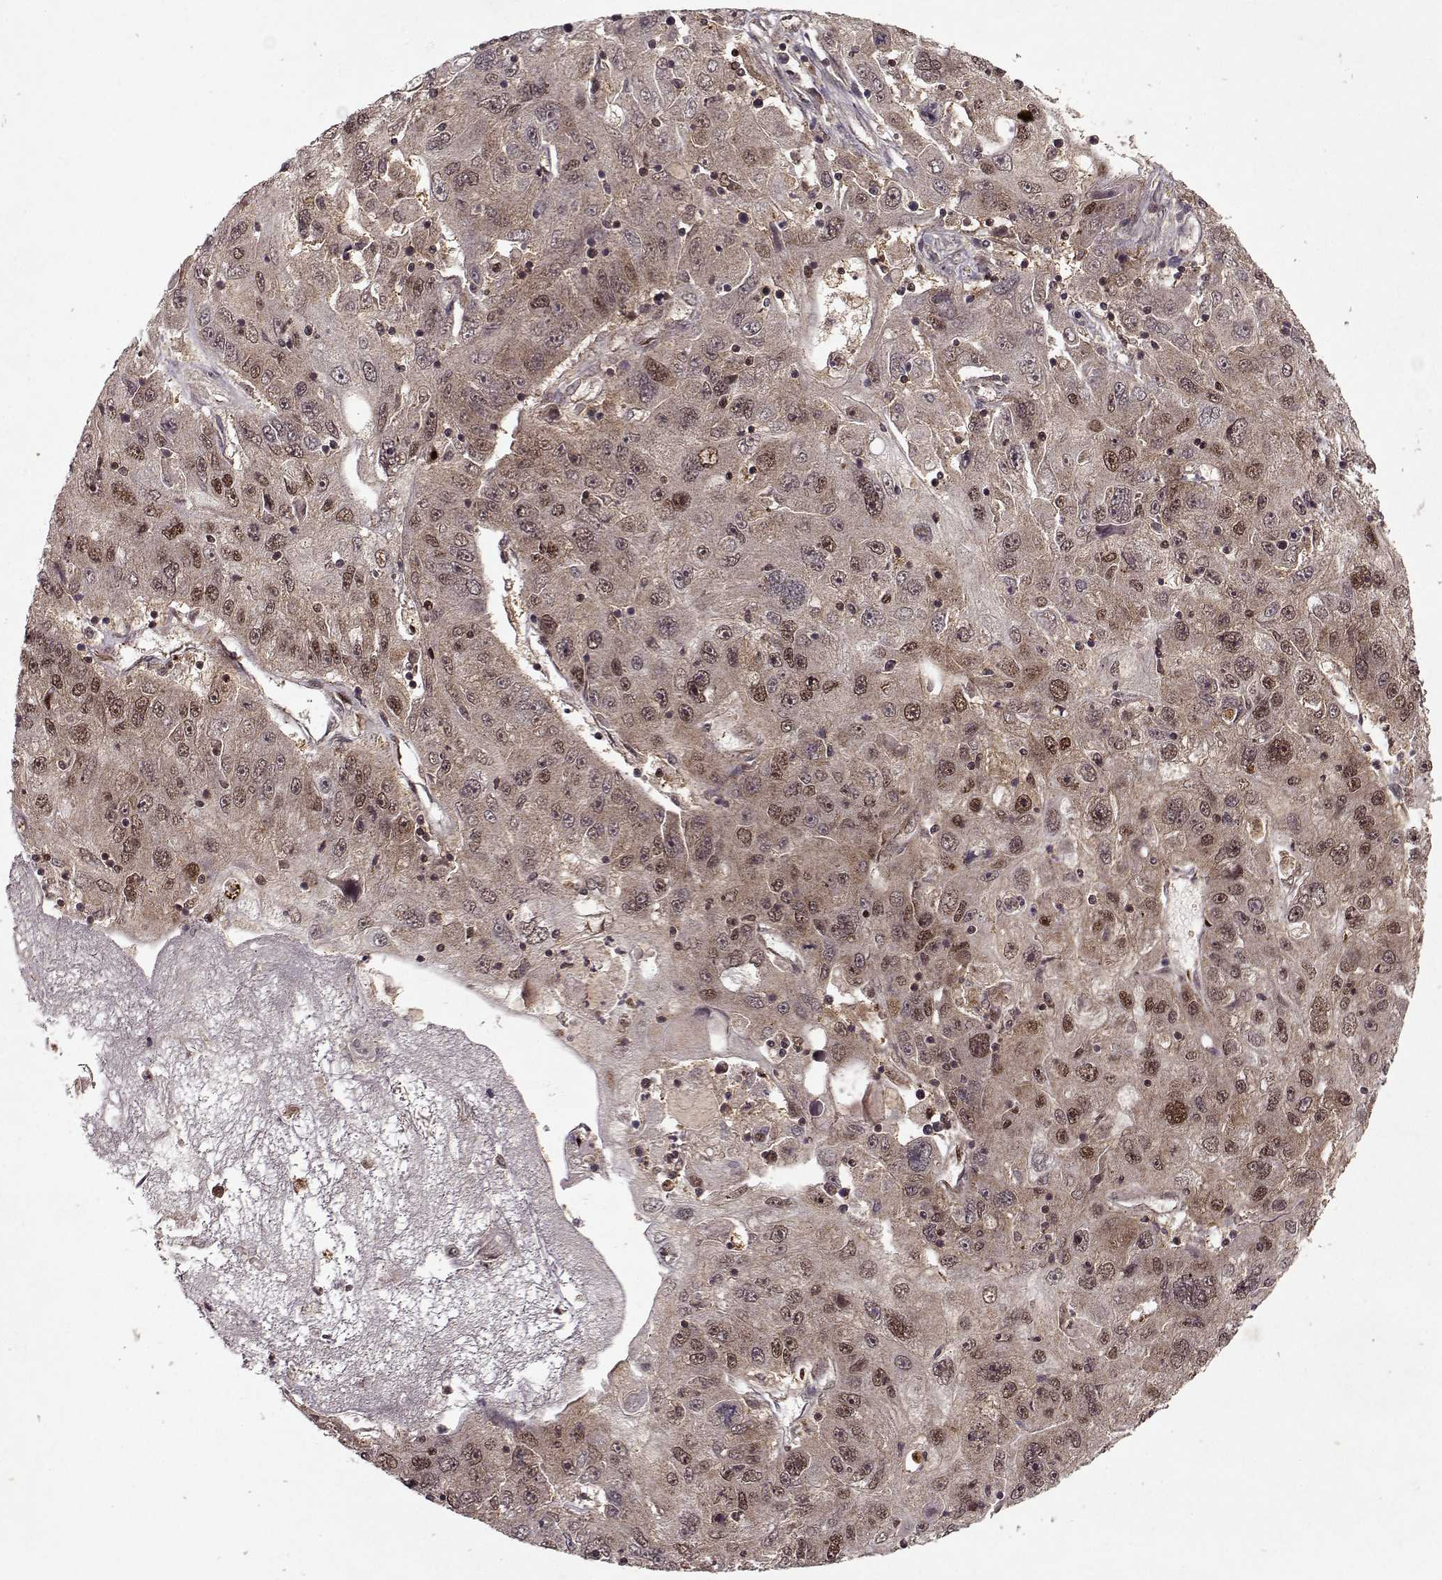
{"staining": {"intensity": "moderate", "quantity": "<25%", "location": "nuclear"}, "tissue": "stomach cancer", "cell_type": "Tumor cells", "image_type": "cancer", "snomed": [{"axis": "morphology", "description": "Adenocarcinoma, NOS"}, {"axis": "topography", "description": "Stomach"}], "caption": "This is an image of immunohistochemistry staining of stomach cancer (adenocarcinoma), which shows moderate expression in the nuclear of tumor cells.", "gene": "PSMA7", "patient": {"sex": "male", "age": 56}}